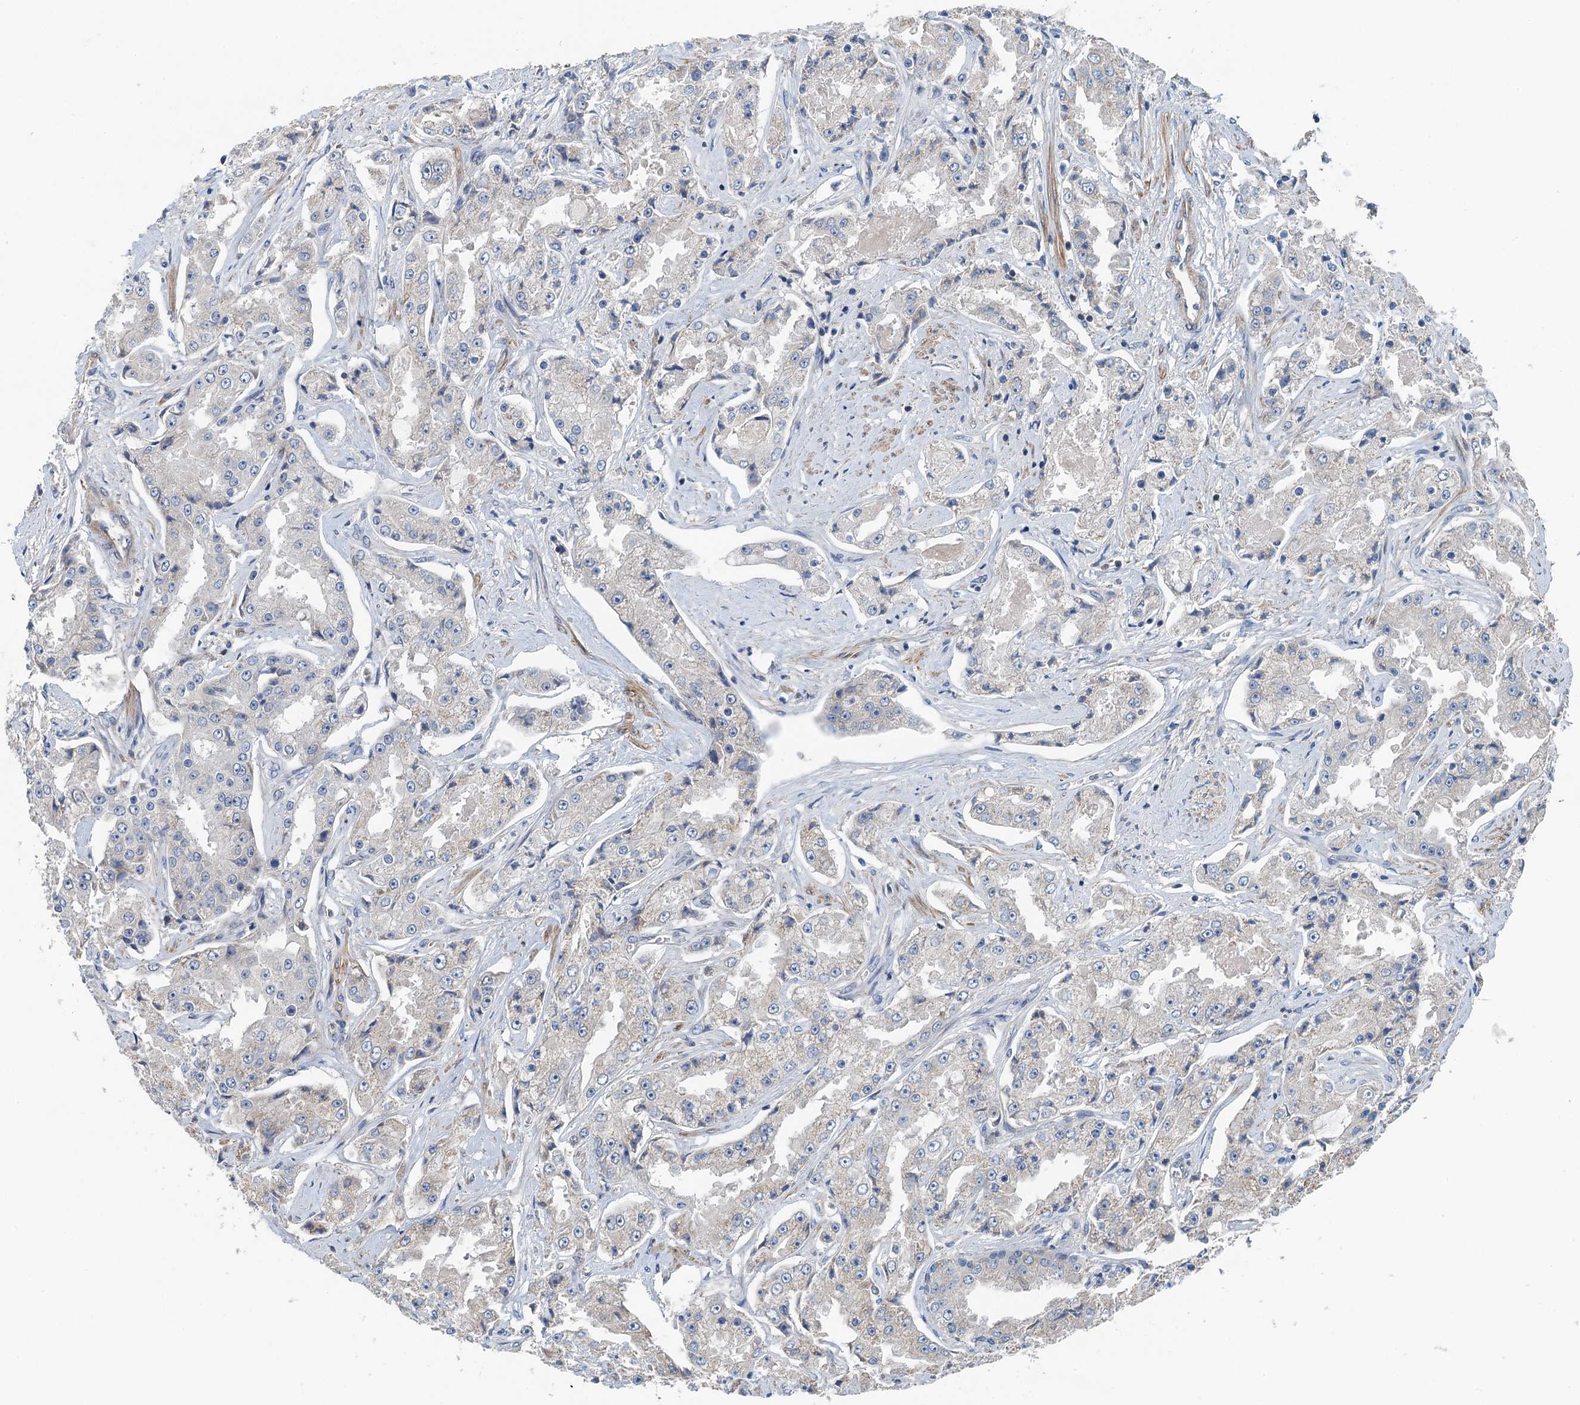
{"staining": {"intensity": "negative", "quantity": "none", "location": "none"}, "tissue": "prostate cancer", "cell_type": "Tumor cells", "image_type": "cancer", "snomed": [{"axis": "morphology", "description": "Adenocarcinoma, High grade"}, {"axis": "topography", "description": "Prostate"}], "caption": "The immunohistochemistry (IHC) micrograph has no significant expression in tumor cells of prostate cancer tissue.", "gene": "PPP1R14D", "patient": {"sex": "male", "age": 73}}